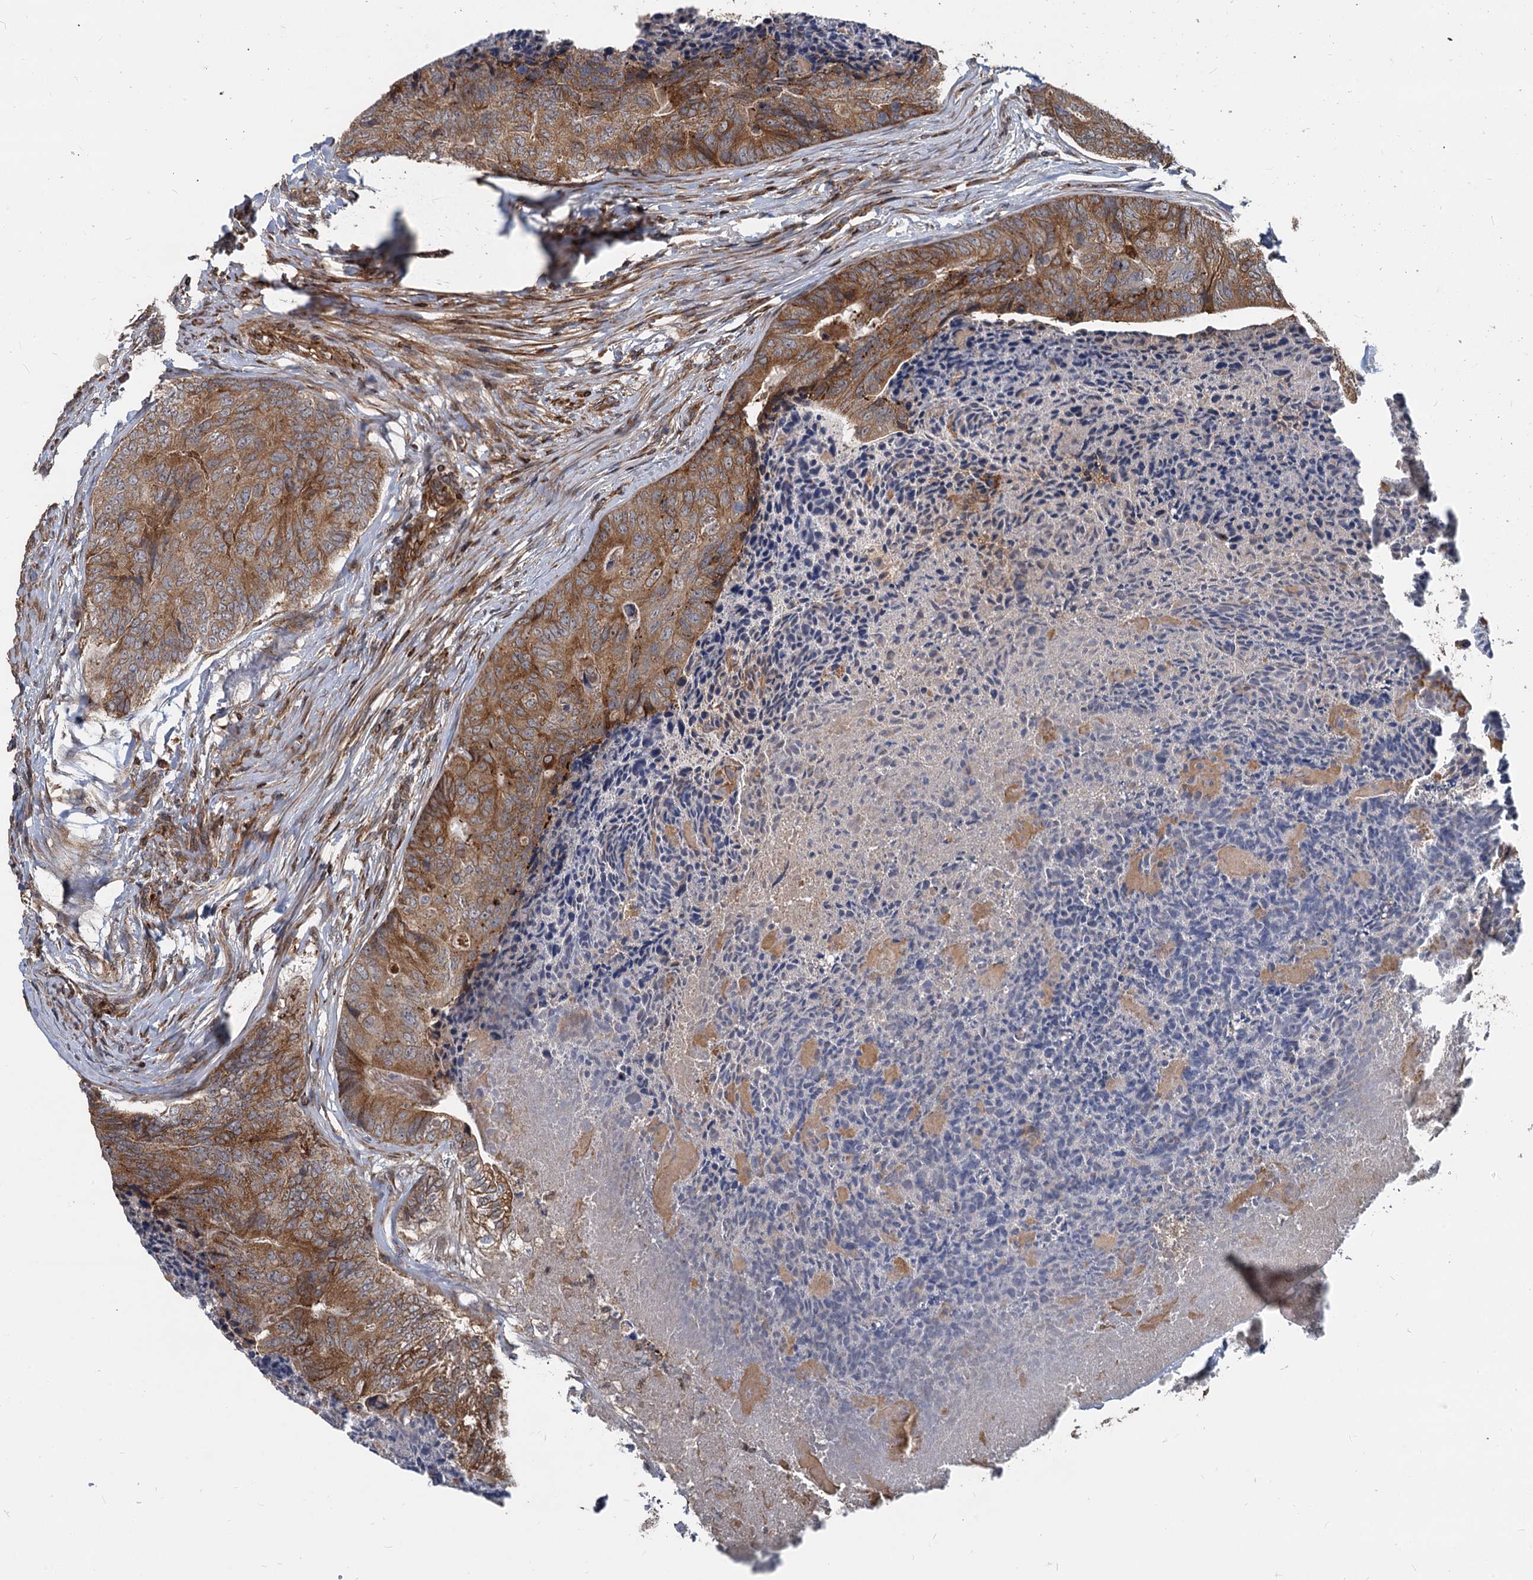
{"staining": {"intensity": "strong", "quantity": ">75%", "location": "cytoplasmic/membranous"}, "tissue": "colorectal cancer", "cell_type": "Tumor cells", "image_type": "cancer", "snomed": [{"axis": "morphology", "description": "Adenocarcinoma, NOS"}, {"axis": "topography", "description": "Colon"}], "caption": "Immunohistochemical staining of human colorectal adenocarcinoma reveals high levels of strong cytoplasmic/membranous protein expression in about >75% of tumor cells.", "gene": "STIM1", "patient": {"sex": "female", "age": 67}}